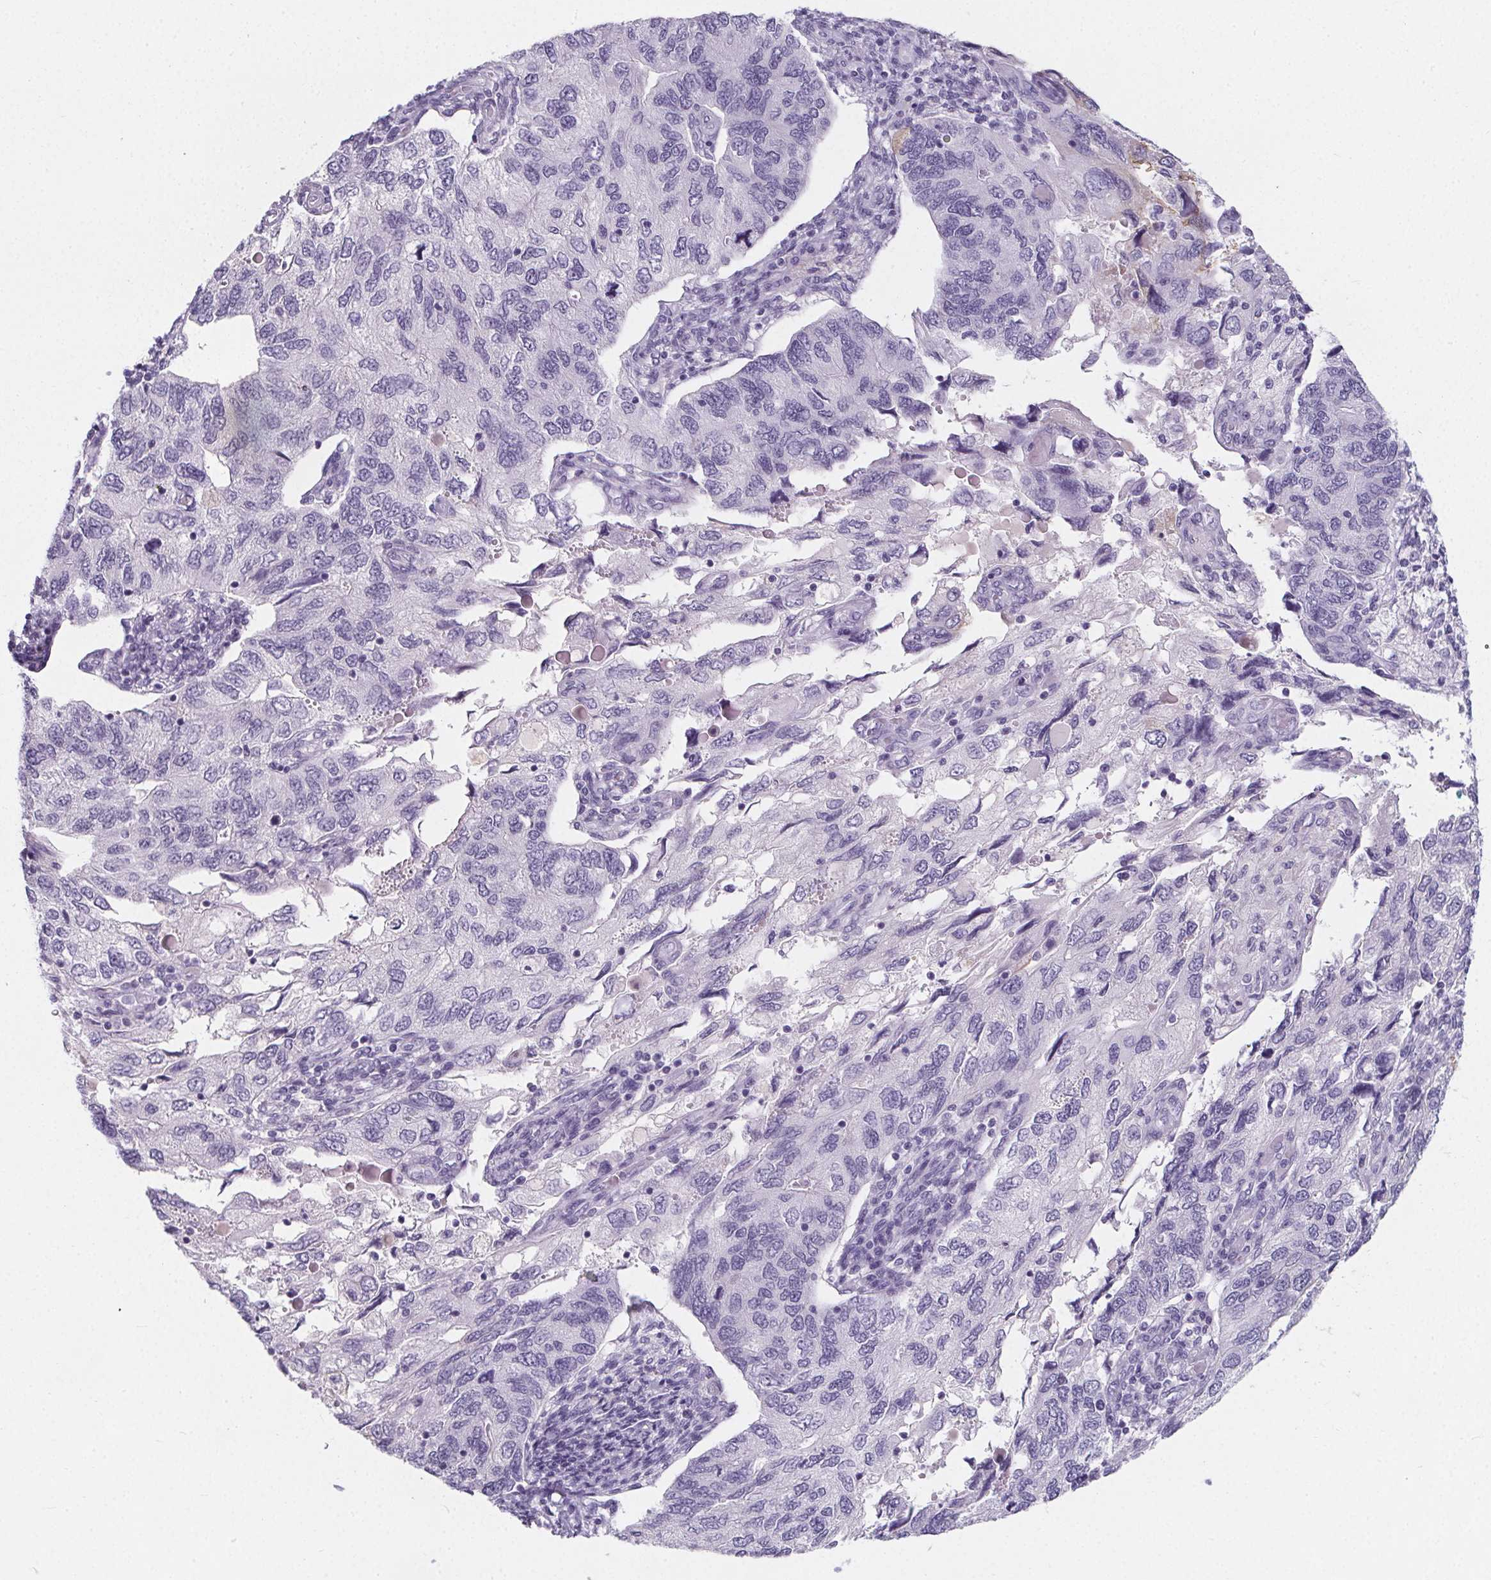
{"staining": {"intensity": "negative", "quantity": "none", "location": "none"}, "tissue": "endometrial cancer", "cell_type": "Tumor cells", "image_type": "cancer", "snomed": [{"axis": "morphology", "description": "Carcinoma, NOS"}, {"axis": "topography", "description": "Uterus"}], "caption": "The image displays no staining of tumor cells in endometrial cancer.", "gene": "ADRB1", "patient": {"sex": "female", "age": 76}}